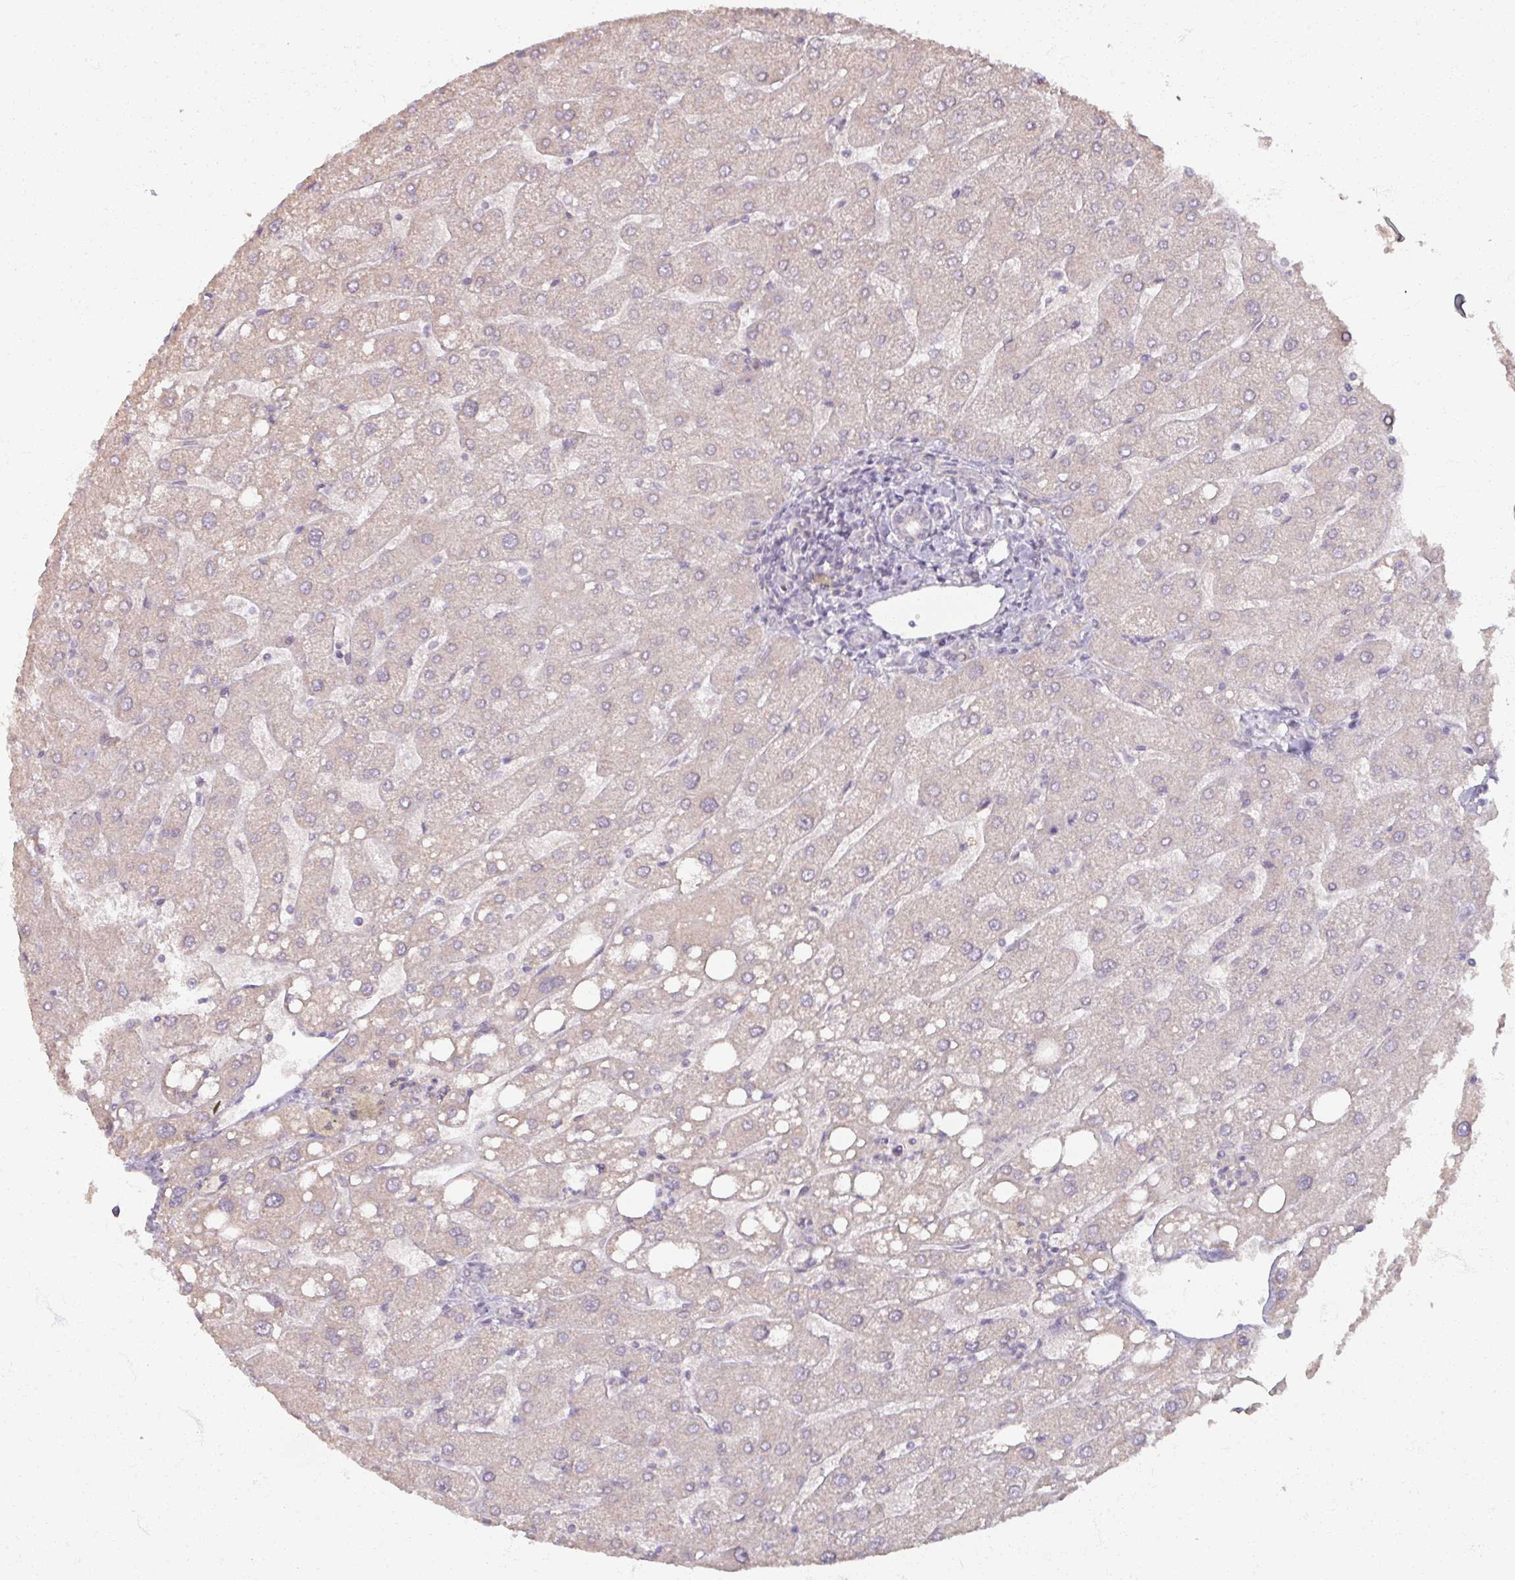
{"staining": {"intensity": "negative", "quantity": "none", "location": "none"}, "tissue": "liver", "cell_type": "Cholangiocytes", "image_type": "normal", "snomed": [{"axis": "morphology", "description": "Normal tissue, NOS"}, {"axis": "topography", "description": "Liver"}], "caption": "This is an IHC histopathology image of benign liver. There is no positivity in cholangiocytes.", "gene": "SOX11", "patient": {"sex": "male", "age": 67}}